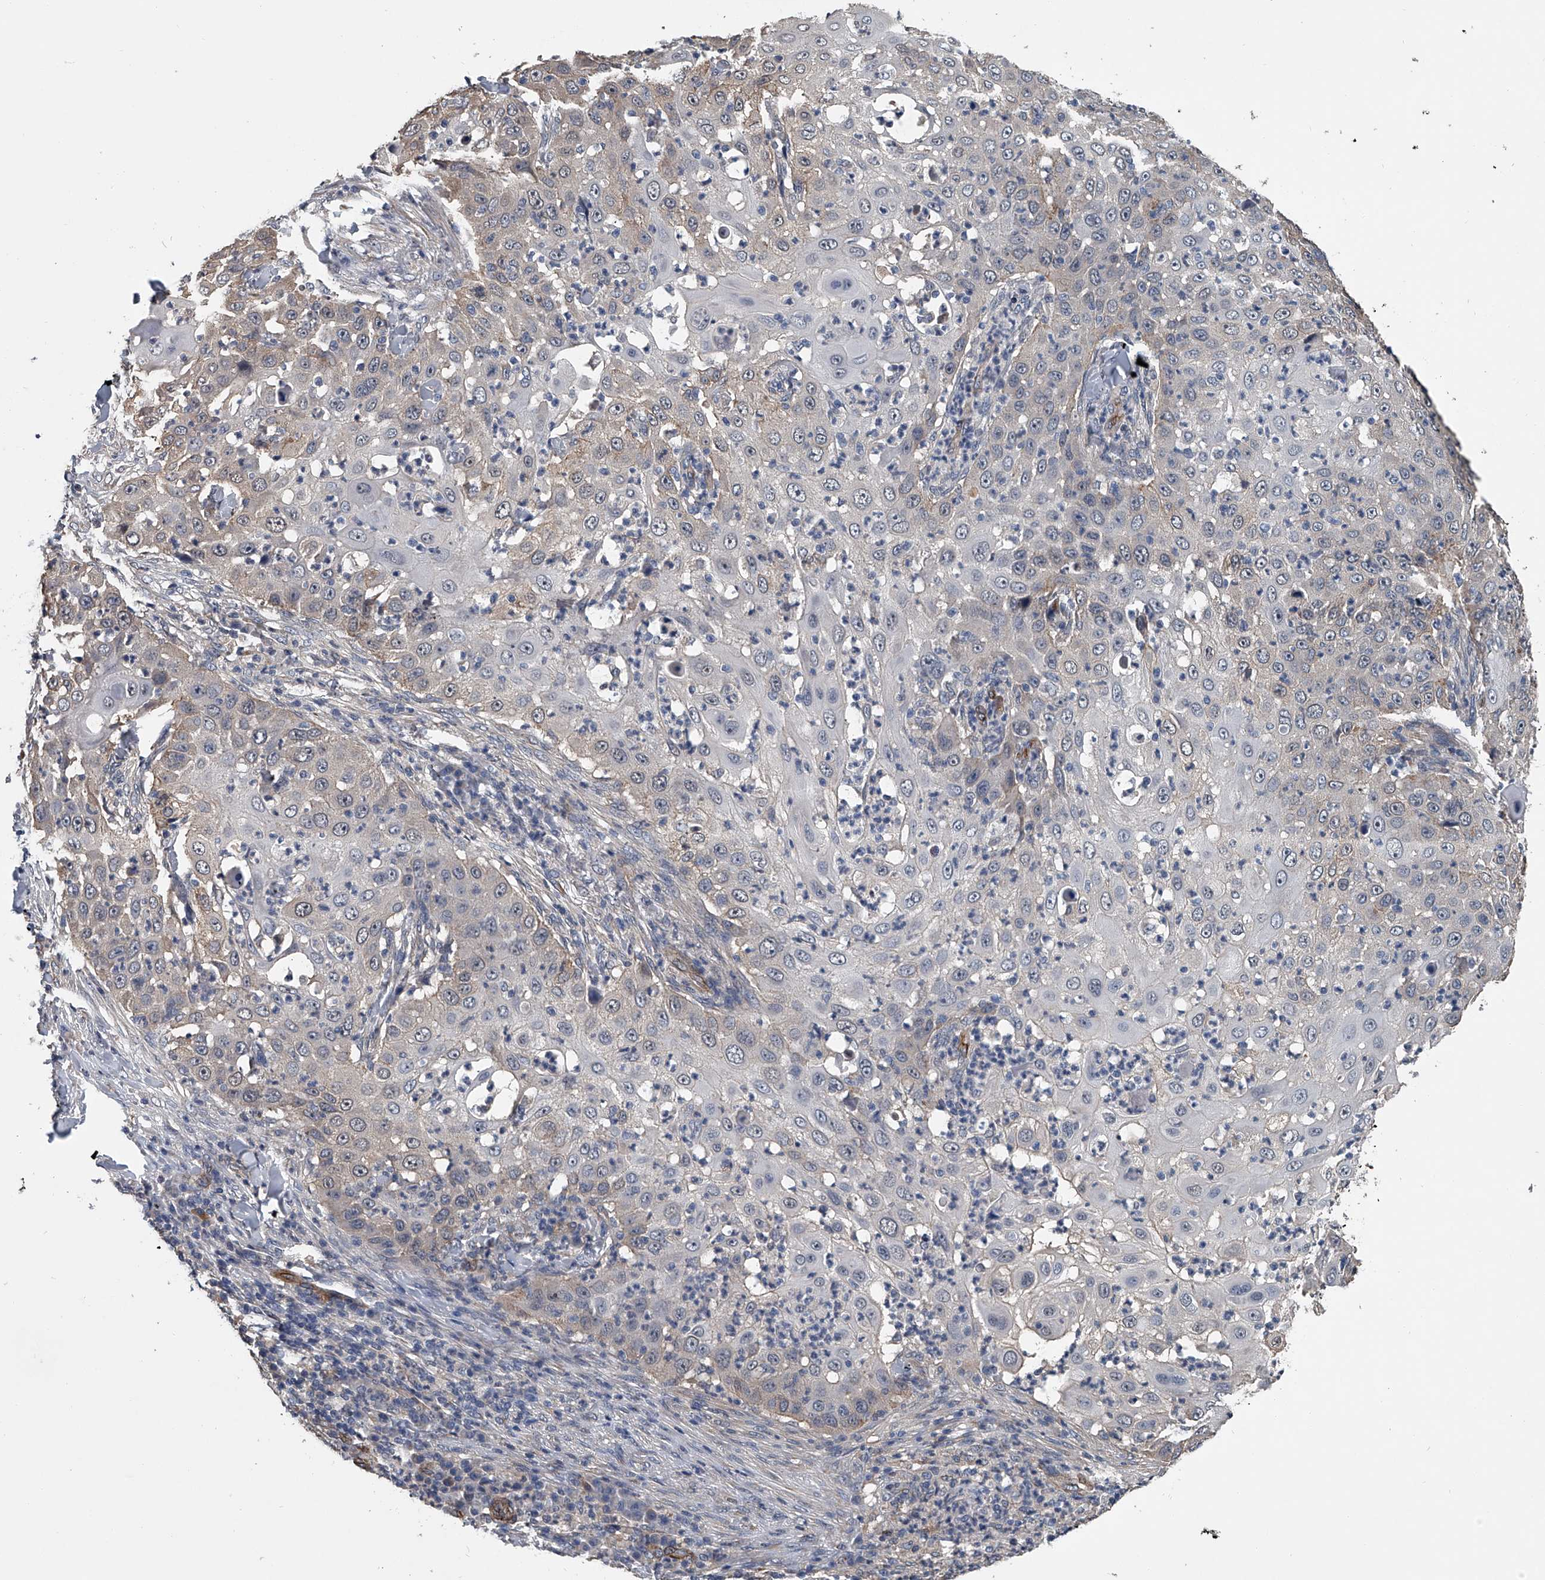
{"staining": {"intensity": "weak", "quantity": "<25%", "location": "cytoplasmic/membranous"}, "tissue": "skin cancer", "cell_type": "Tumor cells", "image_type": "cancer", "snomed": [{"axis": "morphology", "description": "Squamous cell carcinoma, NOS"}, {"axis": "topography", "description": "Skin"}], "caption": "The image exhibits no significant staining in tumor cells of skin squamous cell carcinoma.", "gene": "LDLRAD2", "patient": {"sex": "female", "age": 44}}